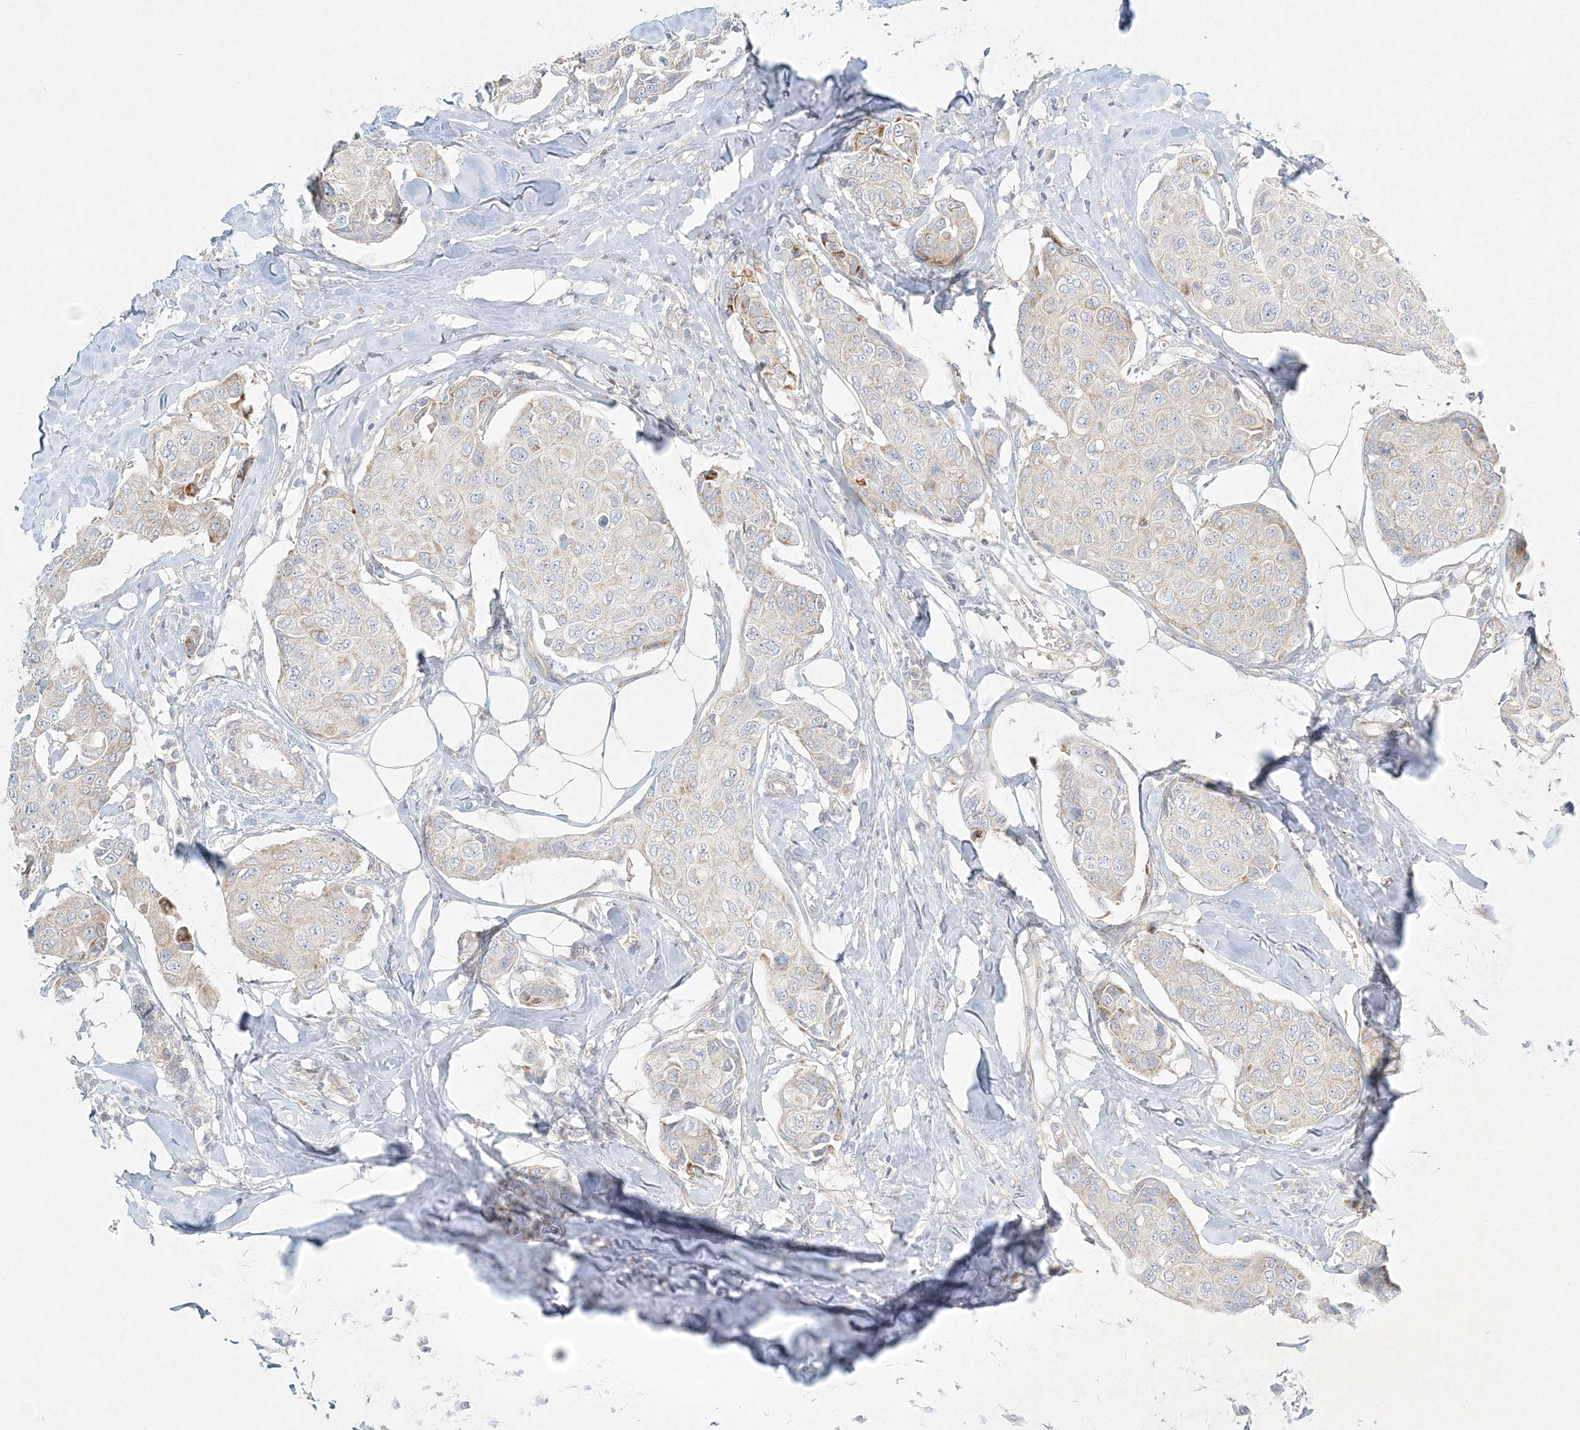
{"staining": {"intensity": "weak", "quantity": "<25%", "location": "cytoplasmic/membranous"}, "tissue": "breast cancer", "cell_type": "Tumor cells", "image_type": "cancer", "snomed": [{"axis": "morphology", "description": "Duct carcinoma"}, {"axis": "topography", "description": "Breast"}], "caption": "Tumor cells are negative for protein expression in human breast cancer.", "gene": "STK11IP", "patient": {"sex": "female", "age": 80}}